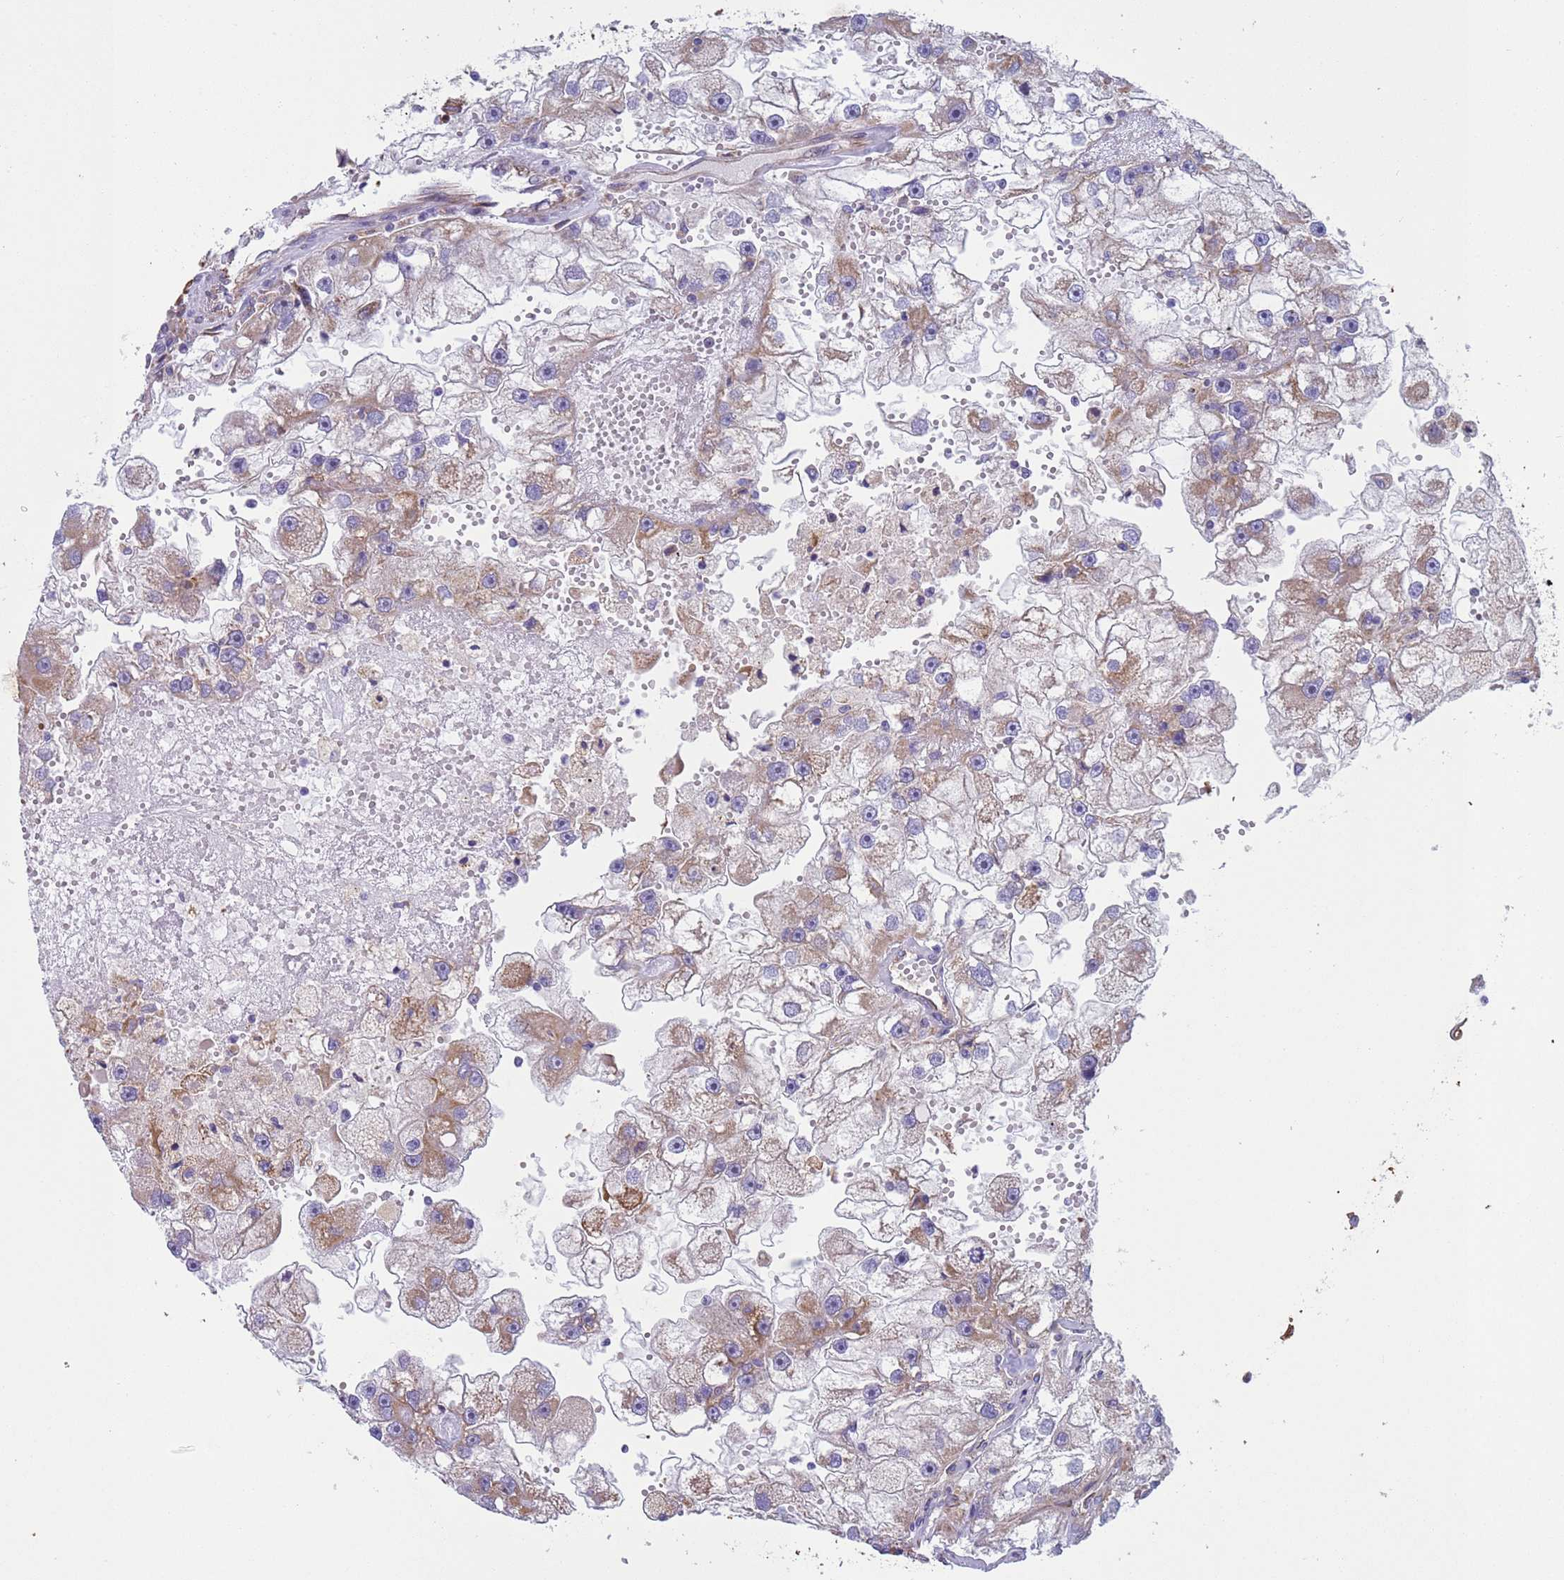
{"staining": {"intensity": "weak", "quantity": "25%-75%", "location": "cytoplasmic/membranous"}, "tissue": "renal cancer", "cell_type": "Tumor cells", "image_type": "cancer", "snomed": [{"axis": "morphology", "description": "Adenocarcinoma, NOS"}, {"axis": "topography", "description": "Kidney"}], "caption": "DAB immunohistochemical staining of human adenocarcinoma (renal) shows weak cytoplasmic/membranous protein positivity in about 25%-75% of tumor cells. Immunohistochemistry (ihc) stains the protein of interest in brown and the nuclei are stained blue.", "gene": "NUDT12", "patient": {"sex": "male", "age": 63}}